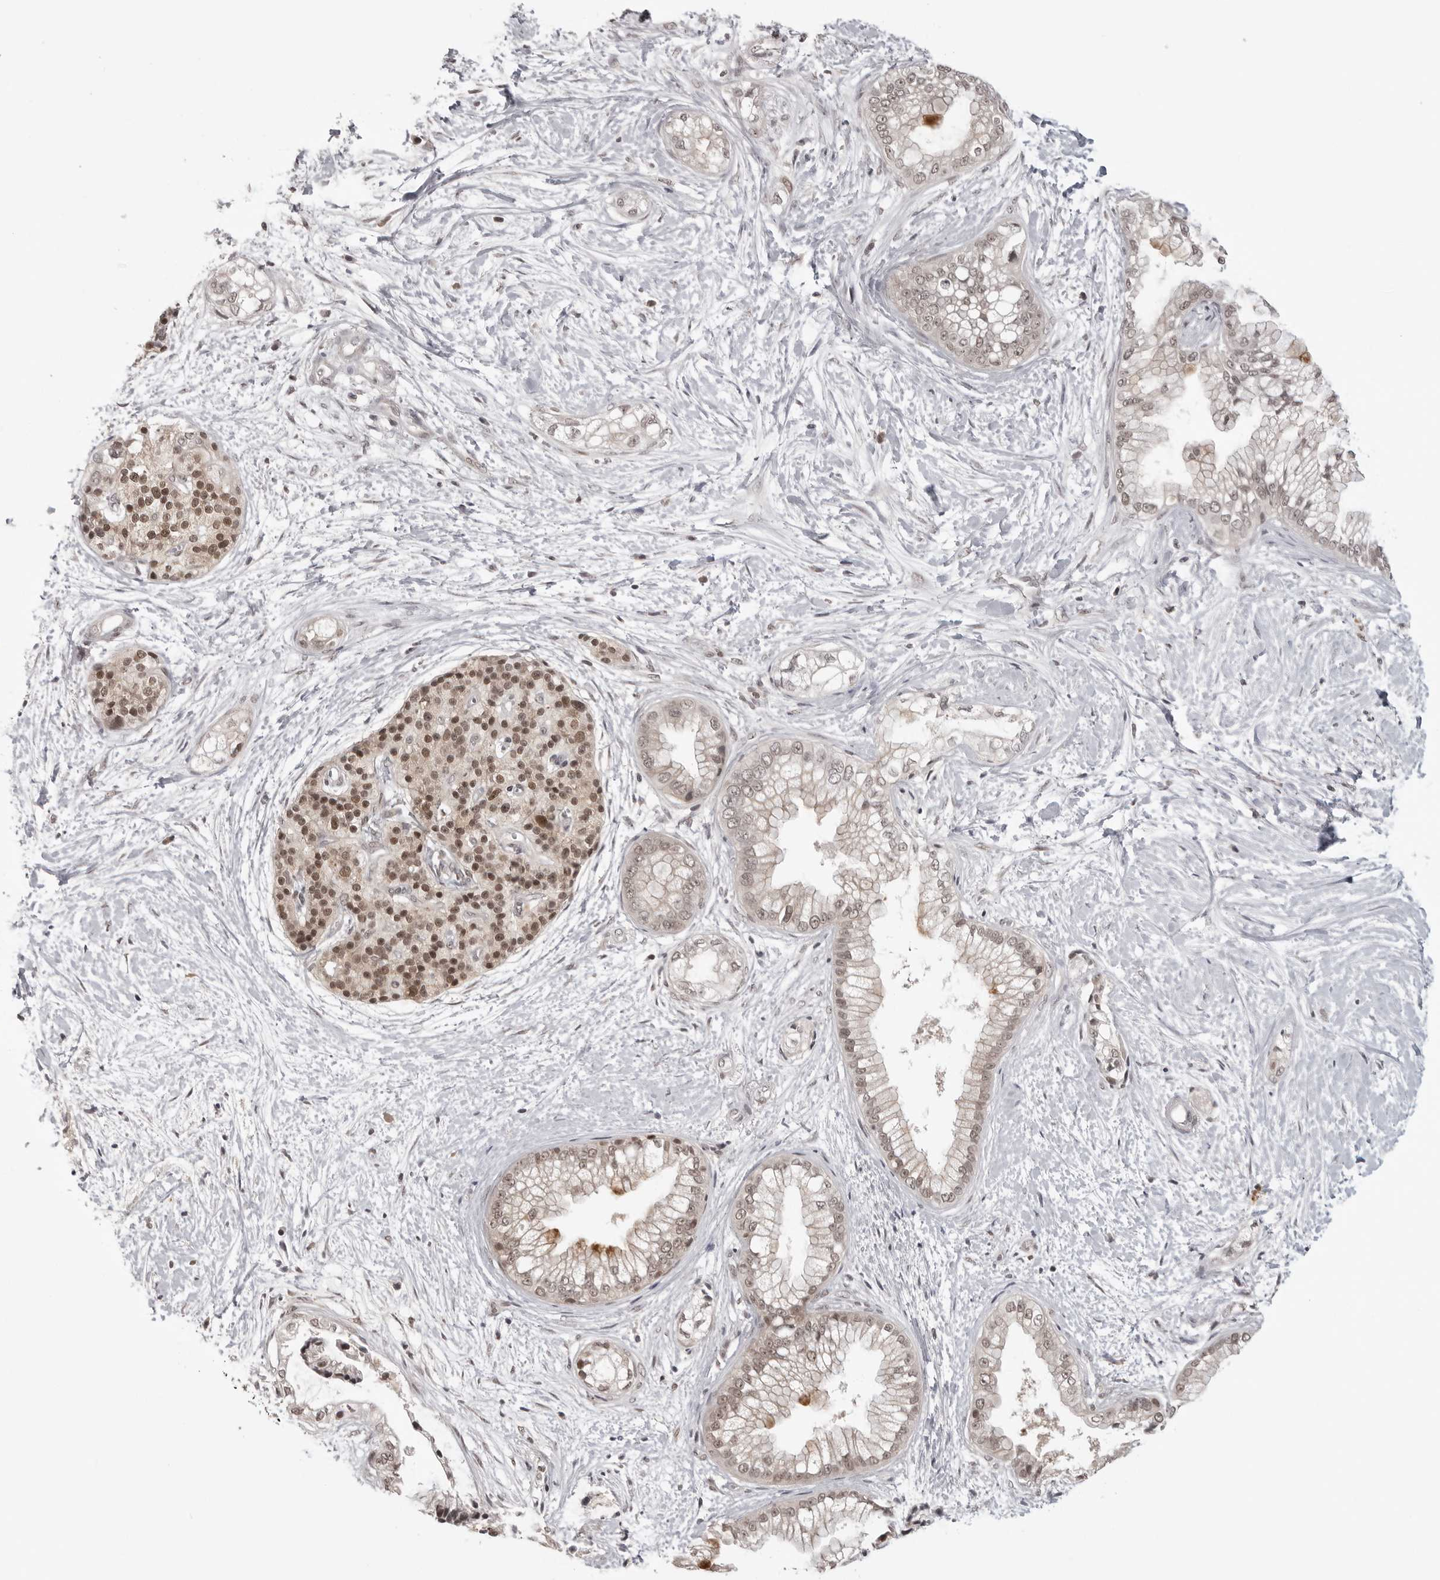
{"staining": {"intensity": "weak", "quantity": ">75%", "location": "nuclear"}, "tissue": "pancreatic cancer", "cell_type": "Tumor cells", "image_type": "cancer", "snomed": [{"axis": "morphology", "description": "Adenocarcinoma, NOS"}, {"axis": "topography", "description": "Pancreas"}], "caption": "Human pancreatic cancer stained with a protein marker reveals weak staining in tumor cells.", "gene": "PEG3", "patient": {"sex": "male", "age": 68}}